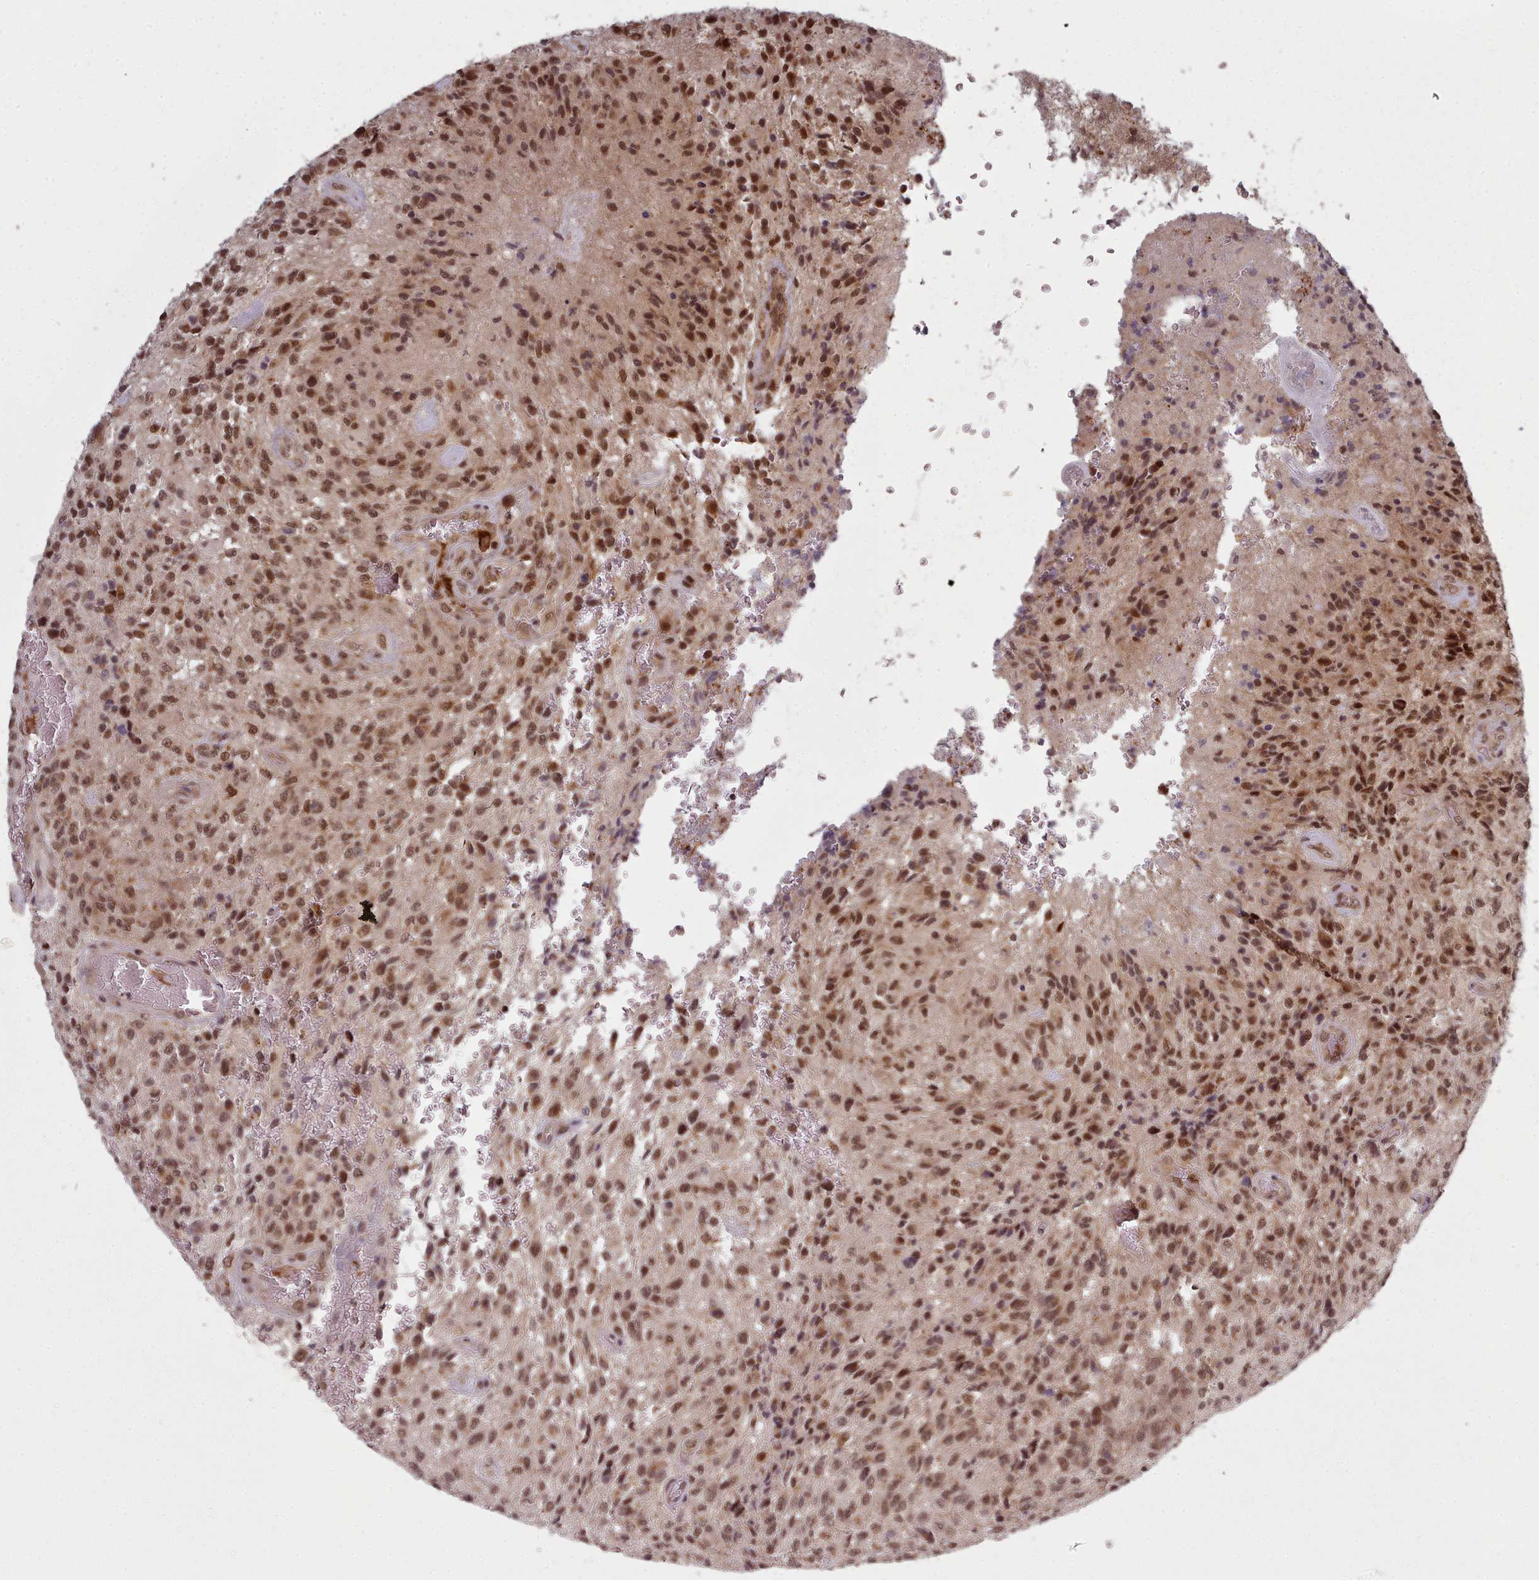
{"staining": {"intensity": "moderate", "quantity": ">75%", "location": "cytoplasmic/membranous,nuclear"}, "tissue": "glioma", "cell_type": "Tumor cells", "image_type": "cancer", "snomed": [{"axis": "morphology", "description": "Normal tissue, NOS"}, {"axis": "morphology", "description": "Glioma, malignant, High grade"}, {"axis": "topography", "description": "Cerebral cortex"}], "caption": "A brown stain highlights moderate cytoplasmic/membranous and nuclear staining of a protein in human malignant glioma (high-grade) tumor cells.", "gene": "DHX8", "patient": {"sex": "male", "age": 56}}